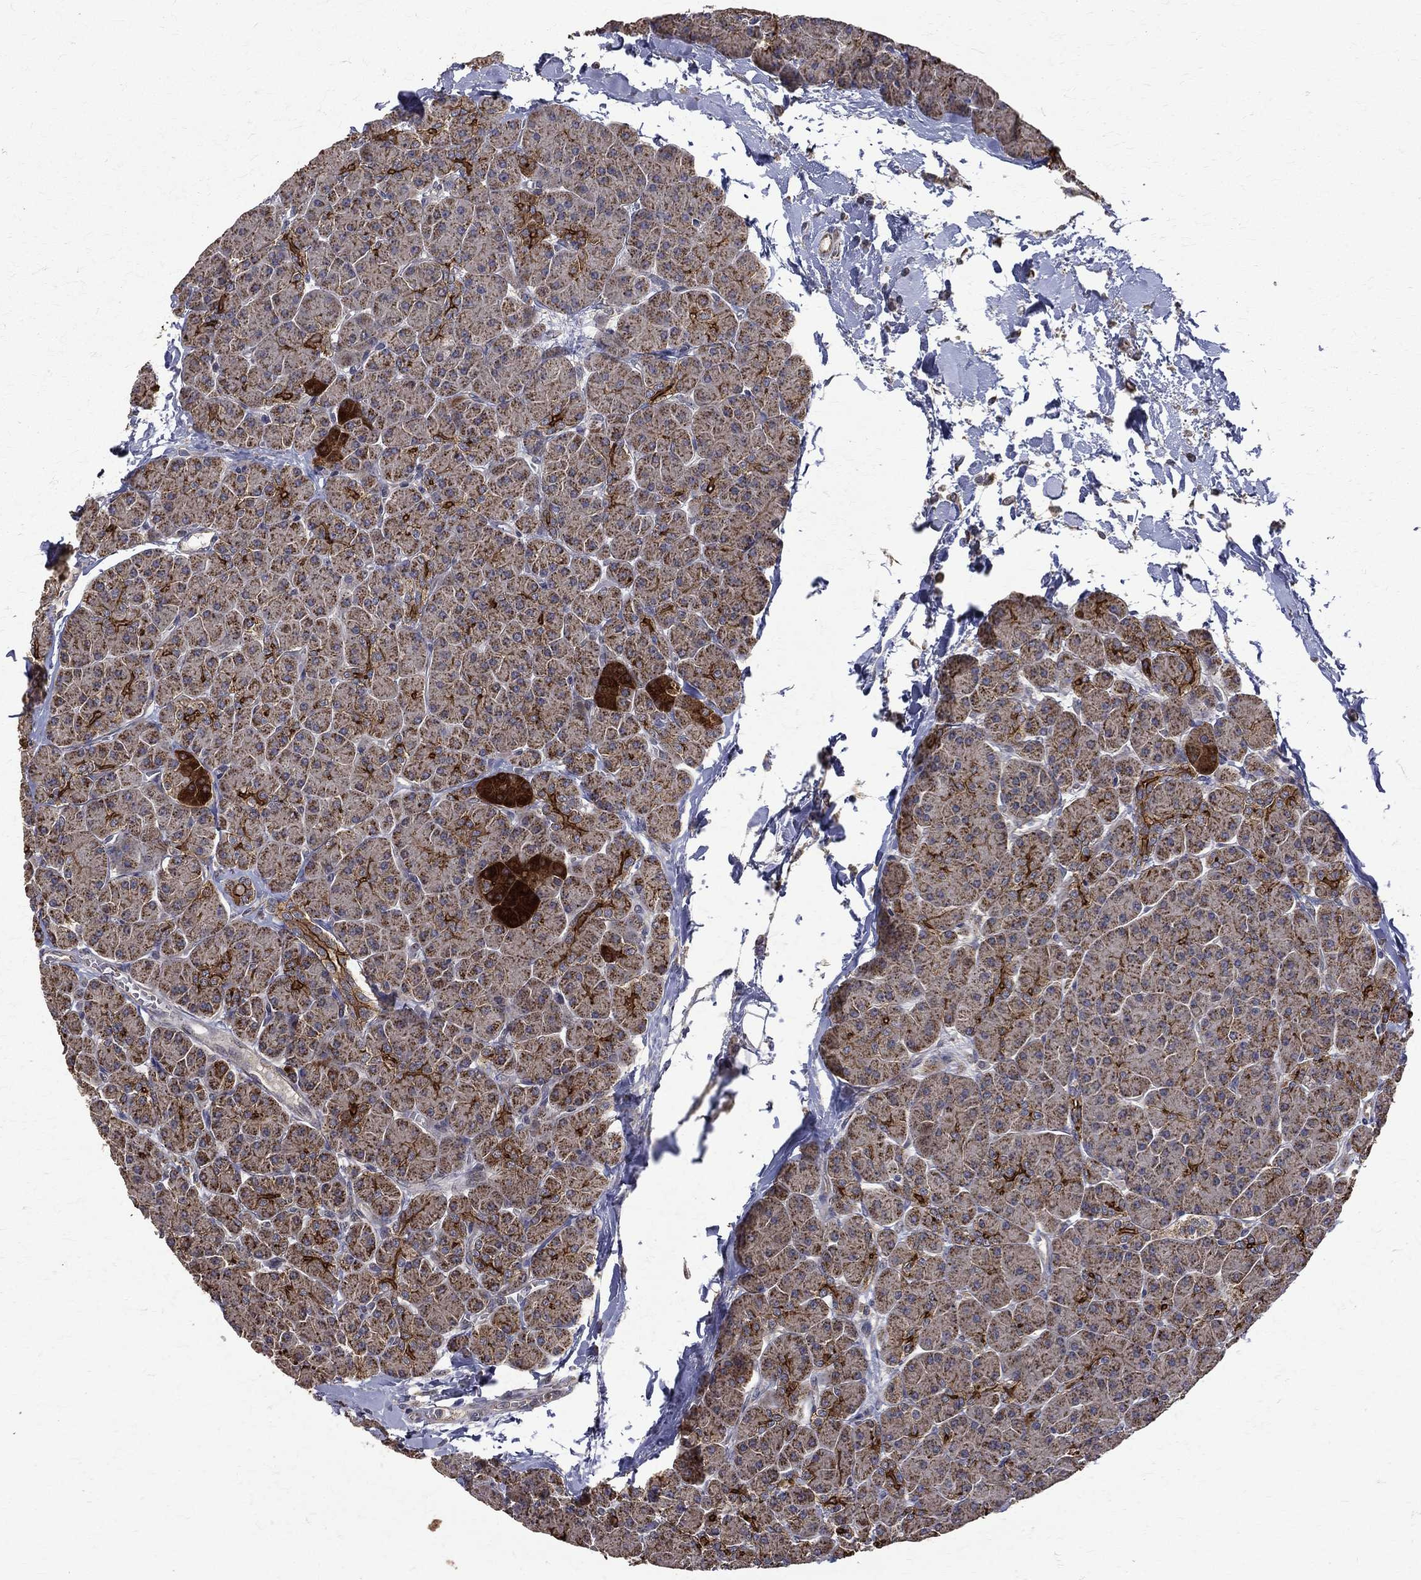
{"staining": {"intensity": "strong", "quantity": "<25%", "location": "cytoplasmic/membranous"}, "tissue": "pancreas", "cell_type": "Exocrine glandular cells", "image_type": "normal", "snomed": [{"axis": "morphology", "description": "Normal tissue, NOS"}, {"axis": "topography", "description": "Pancreas"}], "caption": "High-power microscopy captured an immunohistochemistry photomicrograph of normal pancreas, revealing strong cytoplasmic/membranous staining in about <25% of exocrine glandular cells.", "gene": "RPGR", "patient": {"sex": "female", "age": 44}}